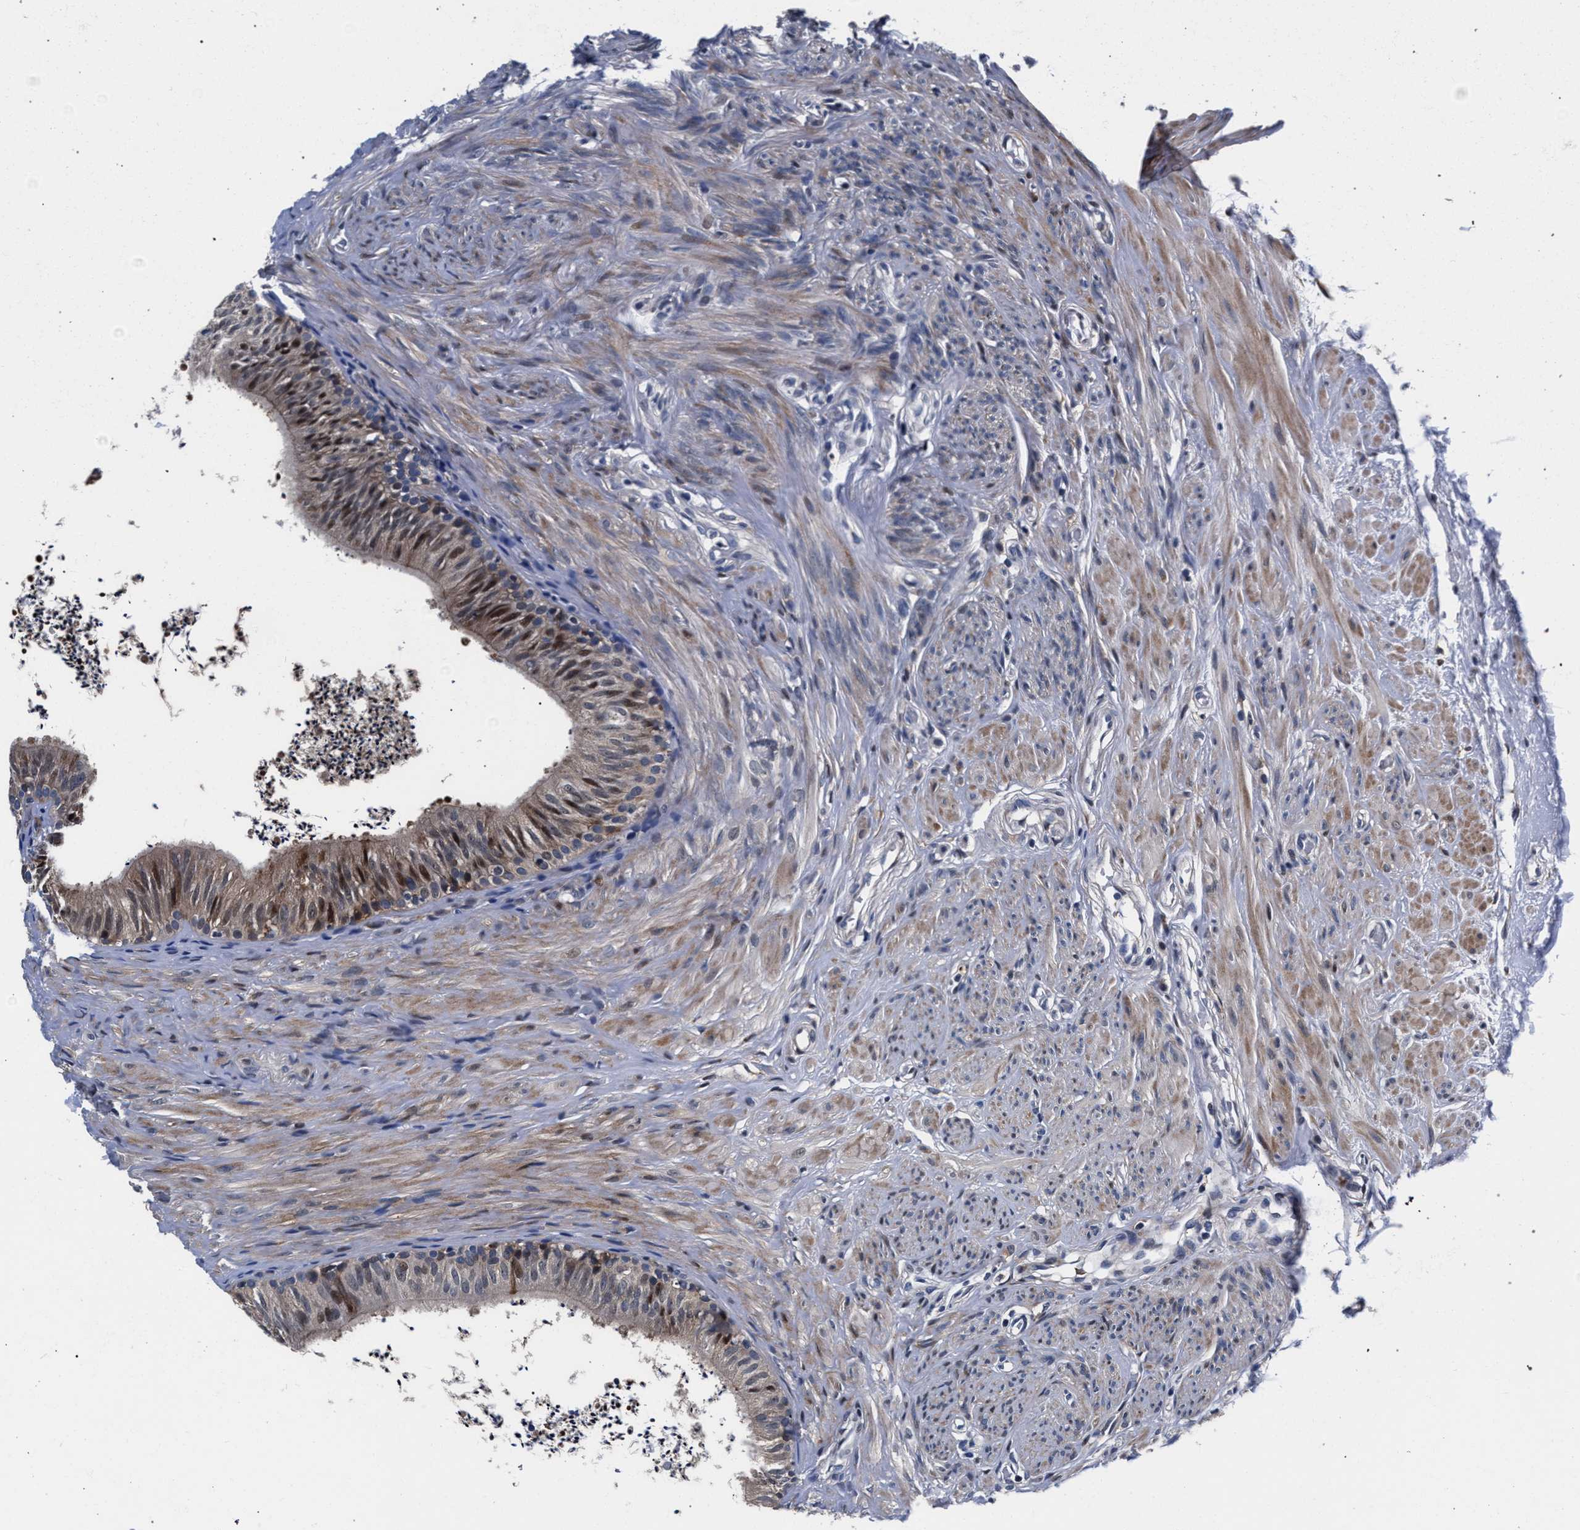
{"staining": {"intensity": "moderate", "quantity": ">75%", "location": "cytoplasmic/membranous,nuclear"}, "tissue": "epididymis", "cell_type": "Glandular cells", "image_type": "normal", "snomed": [{"axis": "morphology", "description": "Normal tissue, NOS"}, {"axis": "topography", "description": "Epididymis"}], "caption": "Protein expression analysis of normal epididymis demonstrates moderate cytoplasmic/membranous,nuclear expression in approximately >75% of glandular cells. Using DAB (brown) and hematoxylin (blue) stains, captured at high magnification using brightfield microscopy.", "gene": "ZNF462", "patient": {"sex": "male", "age": 56}}